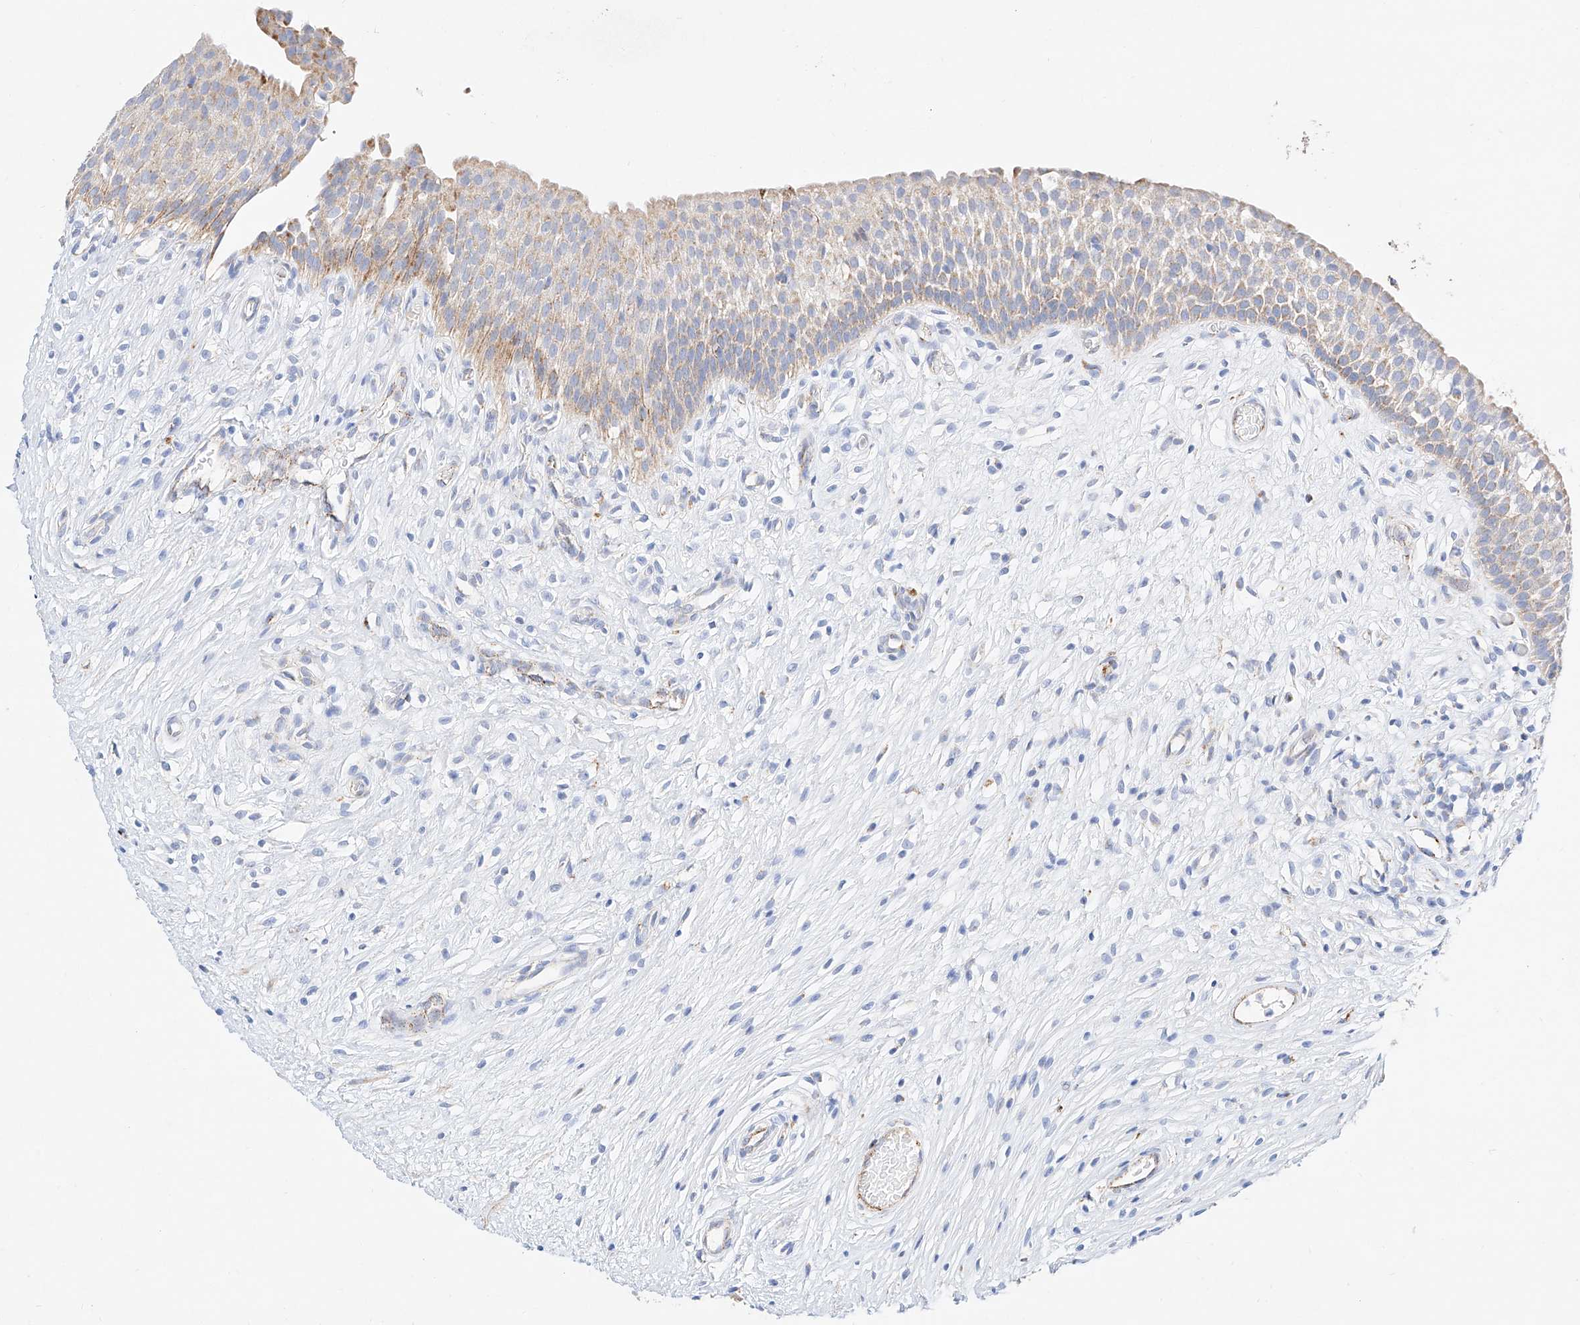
{"staining": {"intensity": "weak", "quantity": "25%-75%", "location": "cytoplasmic/membranous"}, "tissue": "urinary bladder", "cell_type": "Urothelial cells", "image_type": "normal", "snomed": [{"axis": "morphology", "description": "Normal tissue, NOS"}, {"axis": "topography", "description": "Urinary bladder"}], "caption": "Unremarkable urinary bladder shows weak cytoplasmic/membranous positivity in about 25%-75% of urothelial cells.", "gene": "C6orf62", "patient": {"sex": "male", "age": 1}}